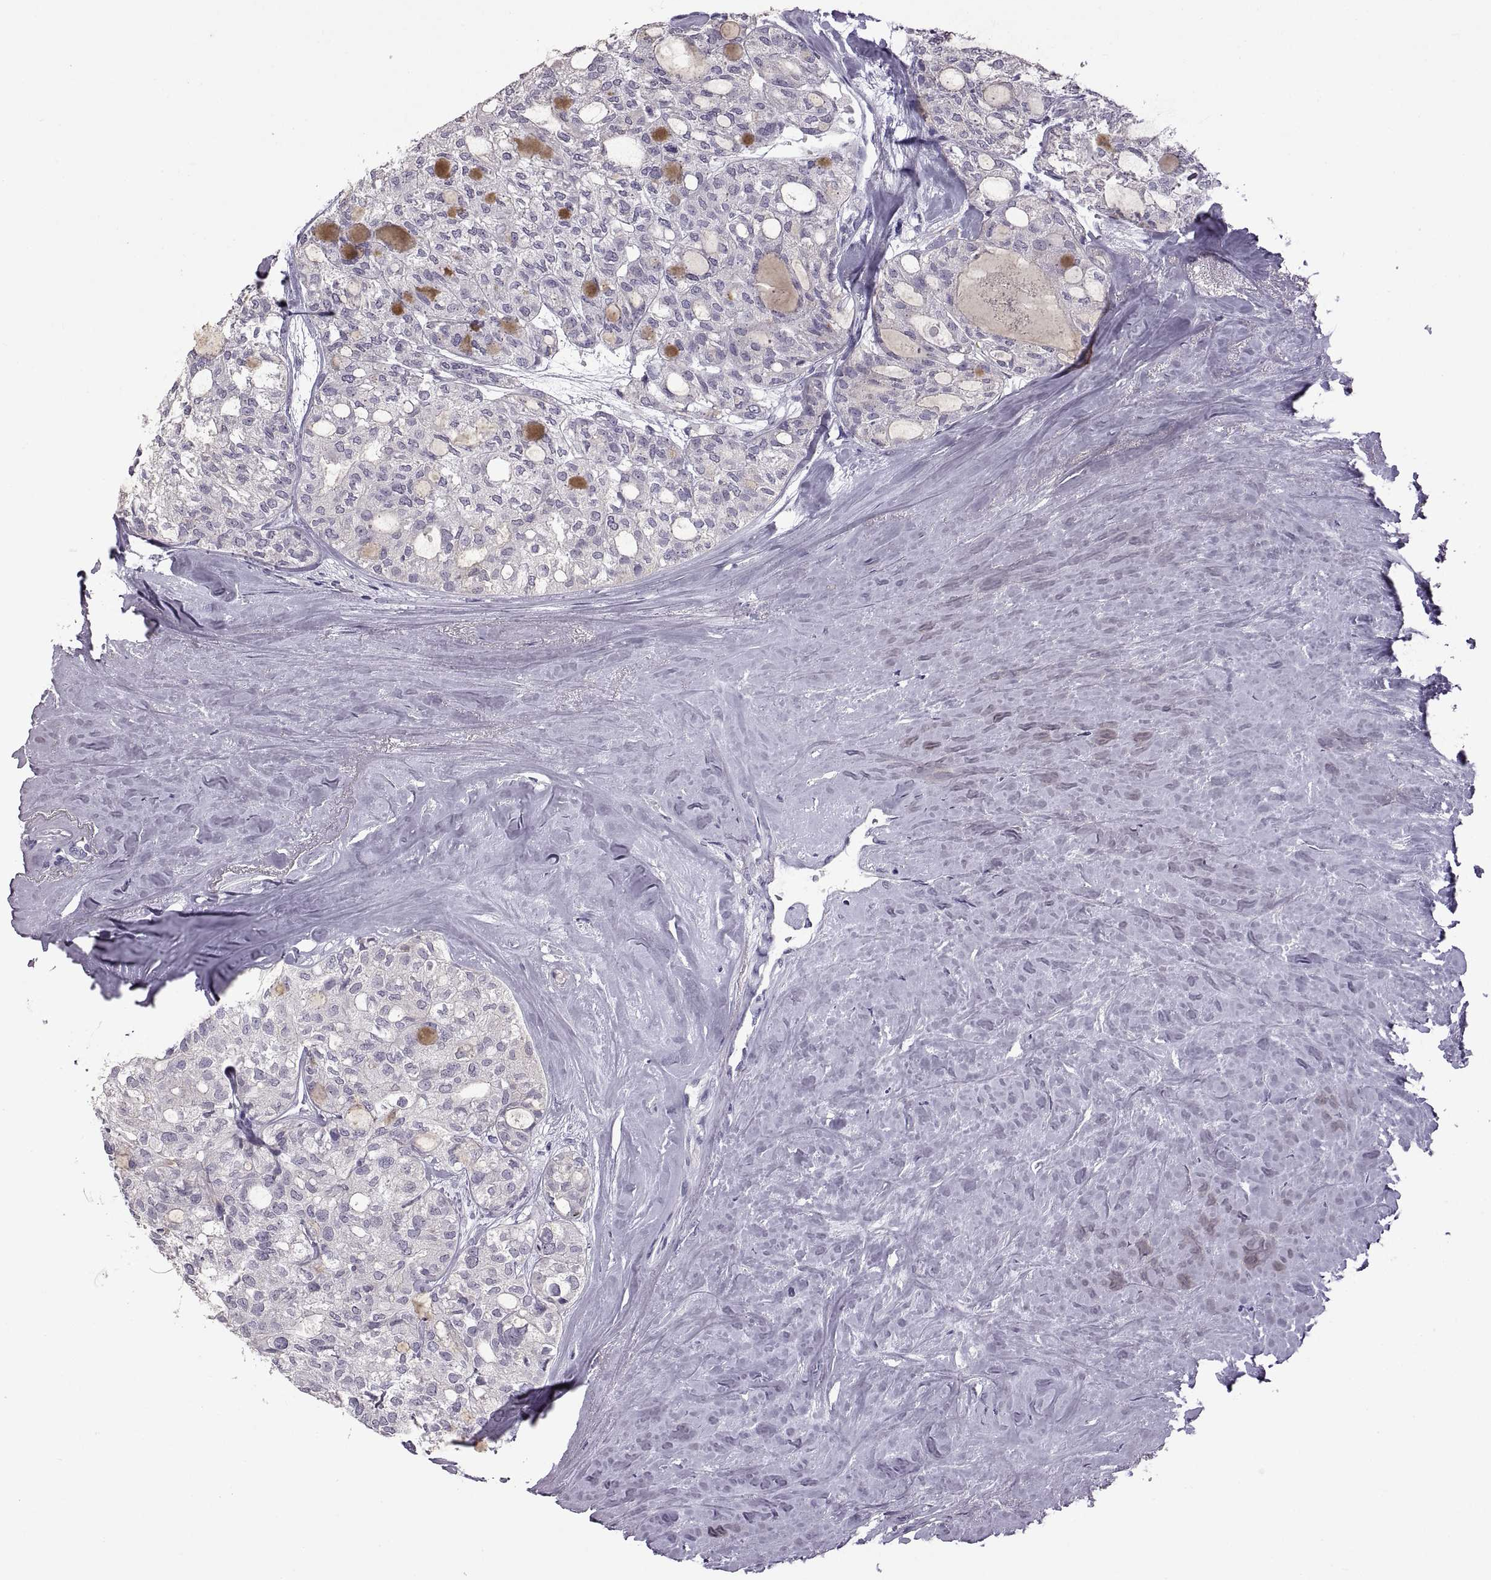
{"staining": {"intensity": "negative", "quantity": "none", "location": "none"}, "tissue": "thyroid cancer", "cell_type": "Tumor cells", "image_type": "cancer", "snomed": [{"axis": "morphology", "description": "Follicular adenoma carcinoma, NOS"}, {"axis": "topography", "description": "Thyroid gland"}], "caption": "Thyroid follicular adenoma carcinoma was stained to show a protein in brown. There is no significant positivity in tumor cells.", "gene": "RDM1", "patient": {"sex": "male", "age": 75}}